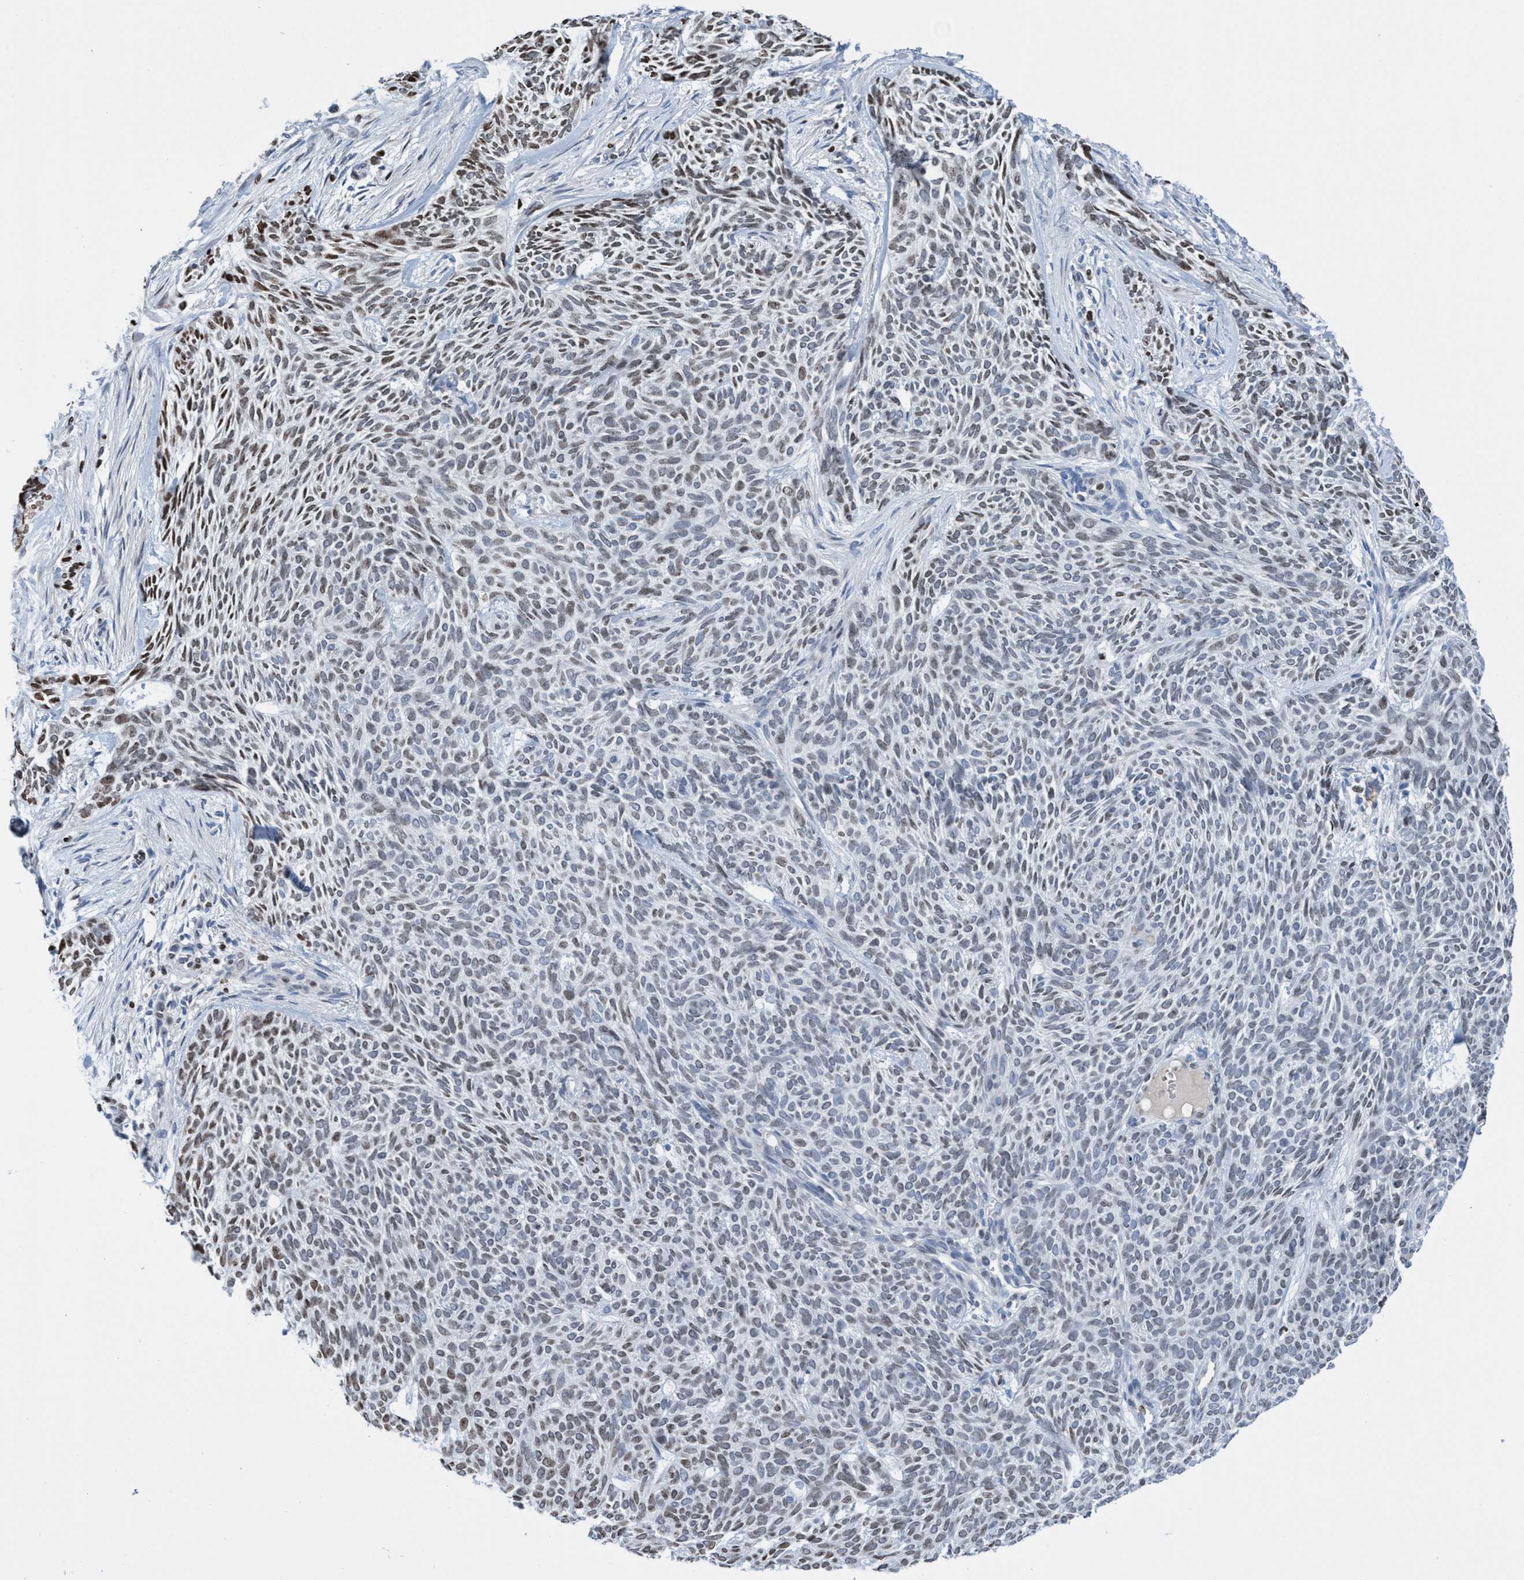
{"staining": {"intensity": "weak", "quantity": "25%-75%", "location": "nuclear"}, "tissue": "skin cancer", "cell_type": "Tumor cells", "image_type": "cancer", "snomed": [{"axis": "morphology", "description": "Basal cell carcinoma"}, {"axis": "topography", "description": "Skin"}], "caption": "IHC of skin cancer (basal cell carcinoma) shows low levels of weak nuclear staining in about 25%-75% of tumor cells.", "gene": "CBX2", "patient": {"sex": "female", "age": 59}}